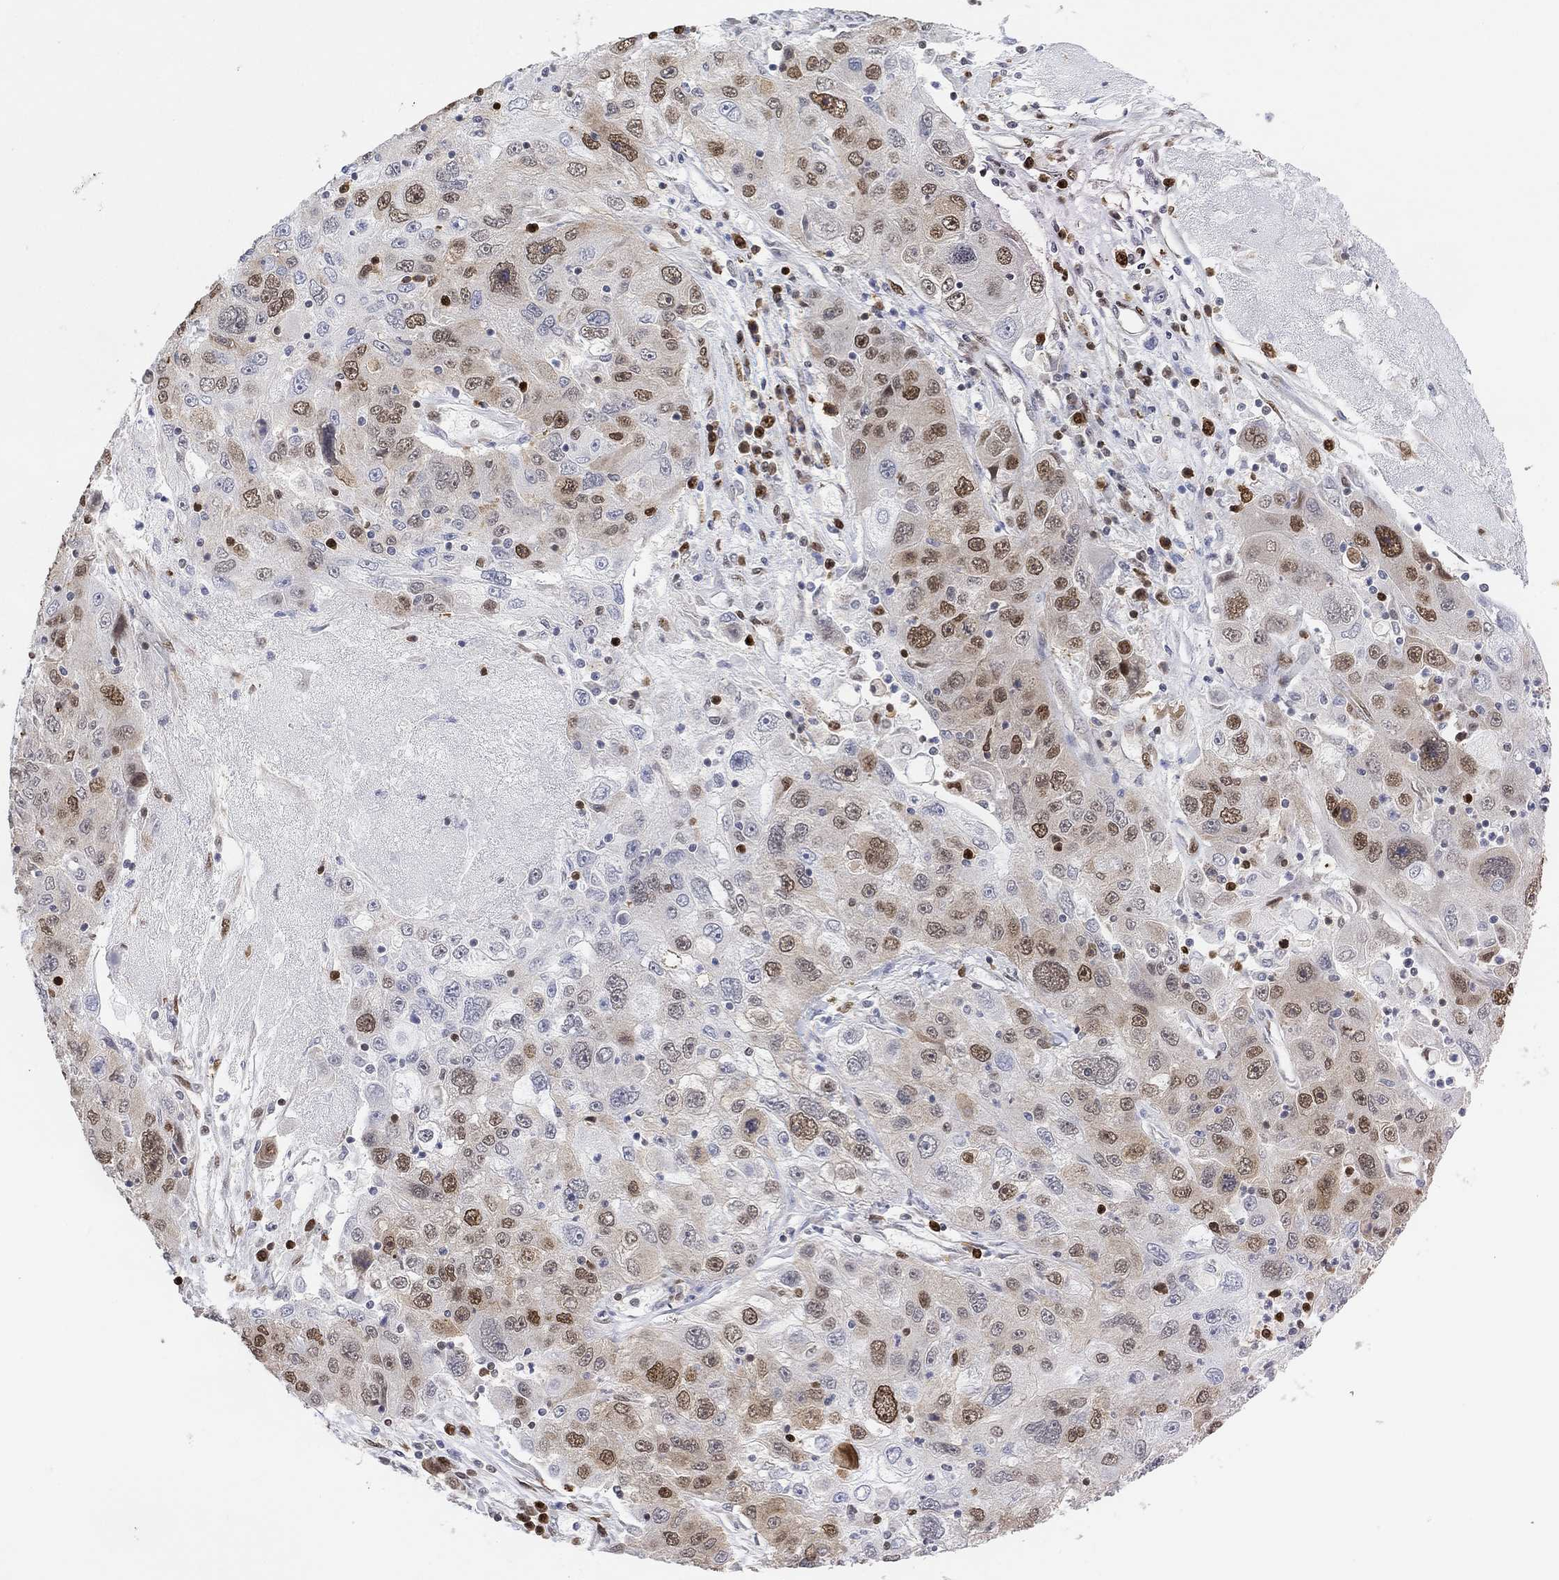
{"staining": {"intensity": "moderate", "quantity": "25%-75%", "location": "nuclear"}, "tissue": "stomach cancer", "cell_type": "Tumor cells", "image_type": "cancer", "snomed": [{"axis": "morphology", "description": "Adenocarcinoma, NOS"}, {"axis": "topography", "description": "Stomach"}], "caption": "Tumor cells exhibit medium levels of moderate nuclear positivity in approximately 25%-75% of cells in human stomach cancer (adenocarcinoma). The staining was performed using DAB (3,3'-diaminobenzidine) to visualize the protein expression in brown, while the nuclei were stained in blue with hematoxylin (Magnification: 20x).", "gene": "RAD54L2", "patient": {"sex": "male", "age": 56}}